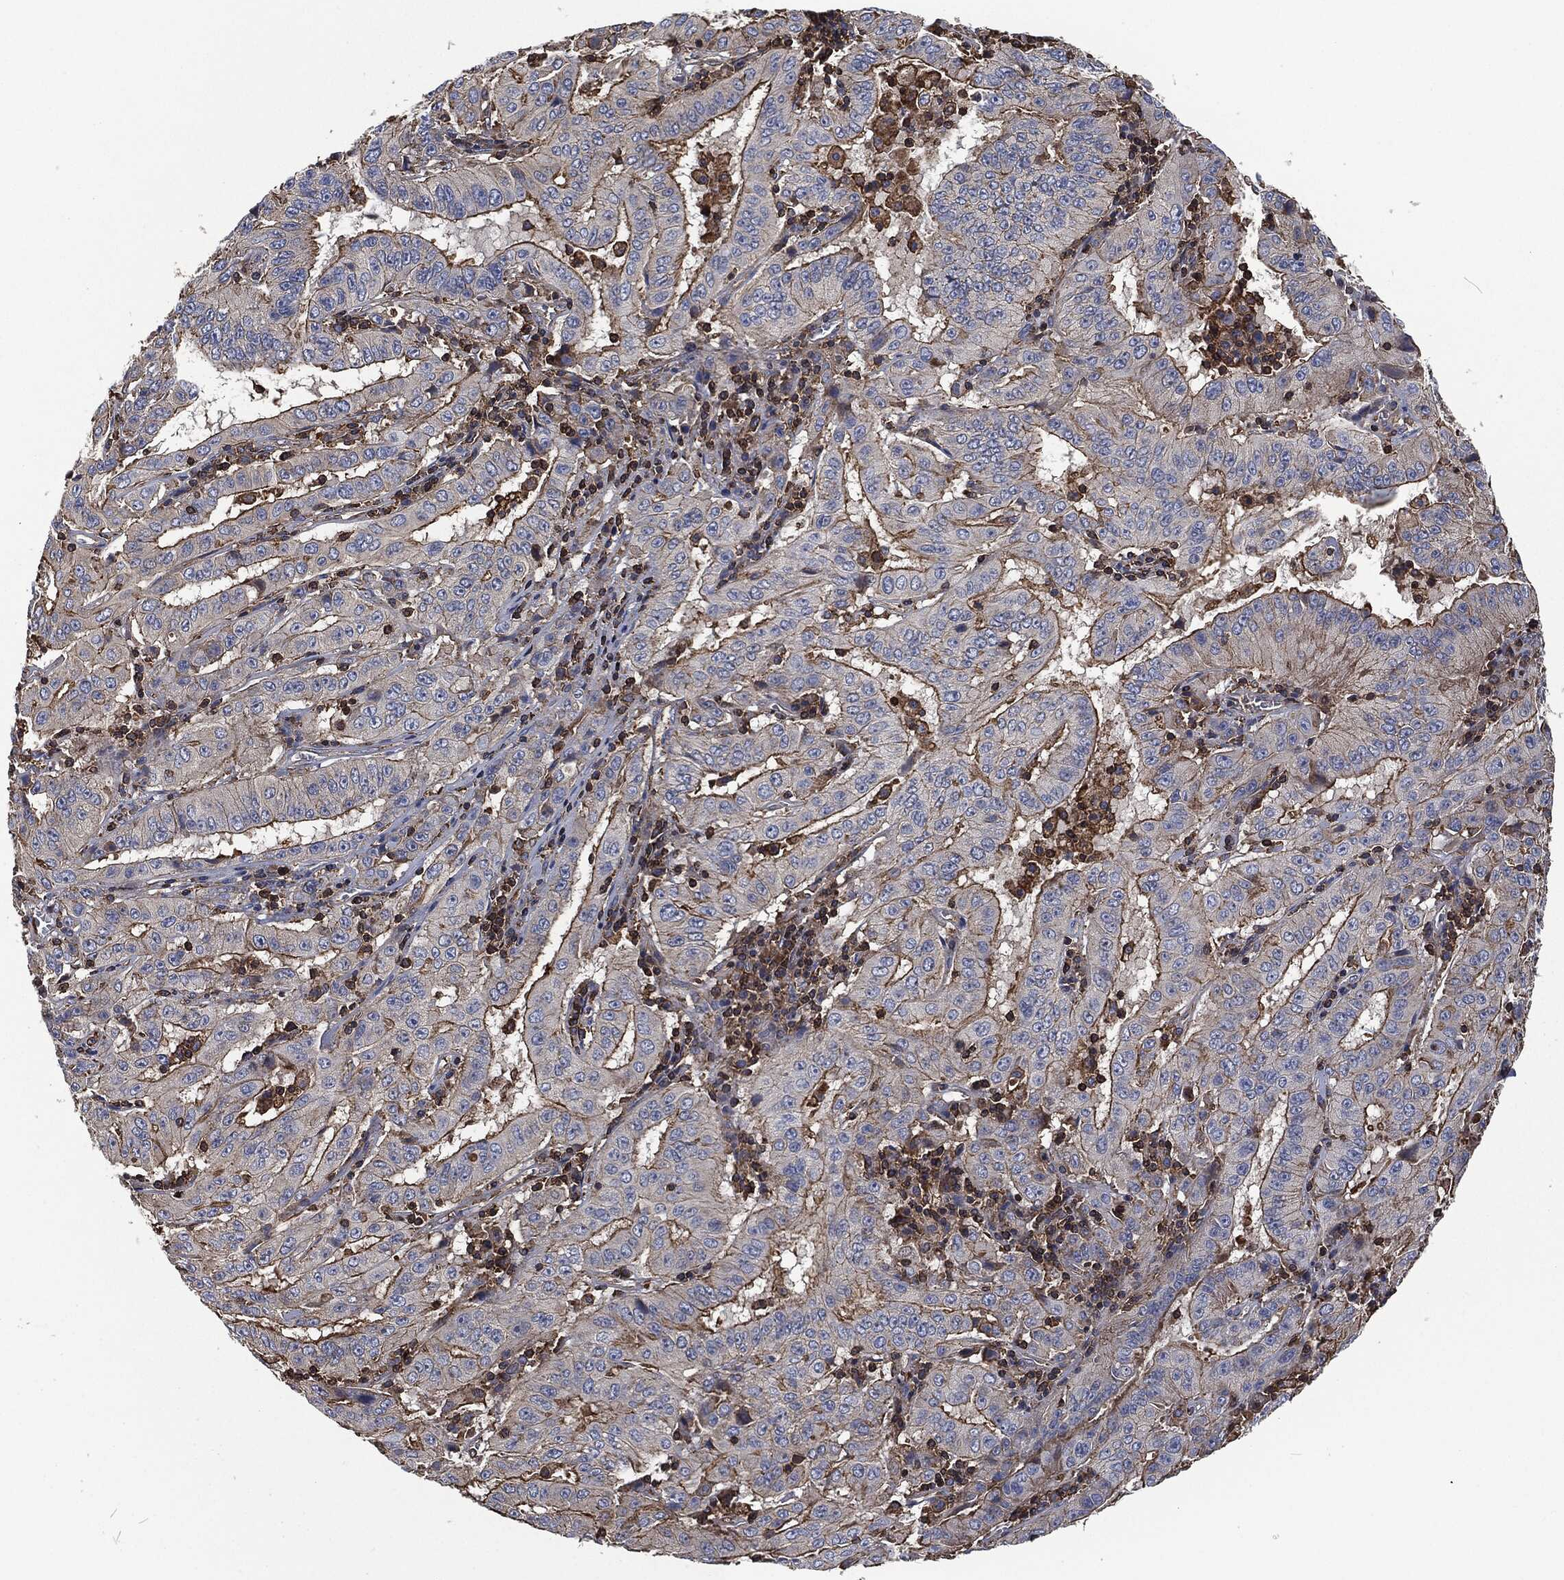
{"staining": {"intensity": "strong", "quantity": ">75%", "location": "cytoplasmic/membranous"}, "tissue": "pancreatic cancer", "cell_type": "Tumor cells", "image_type": "cancer", "snomed": [{"axis": "morphology", "description": "Adenocarcinoma, NOS"}, {"axis": "topography", "description": "Pancreas"}], "caption": "Tumor cells exhibit high levels of strong cytoplasmic/membranous staining in about >75% of cells in human adenocarcinoma (pancreatic).", "gene": "LGALS9", "patient": {"sex": "male", "age": 63}}